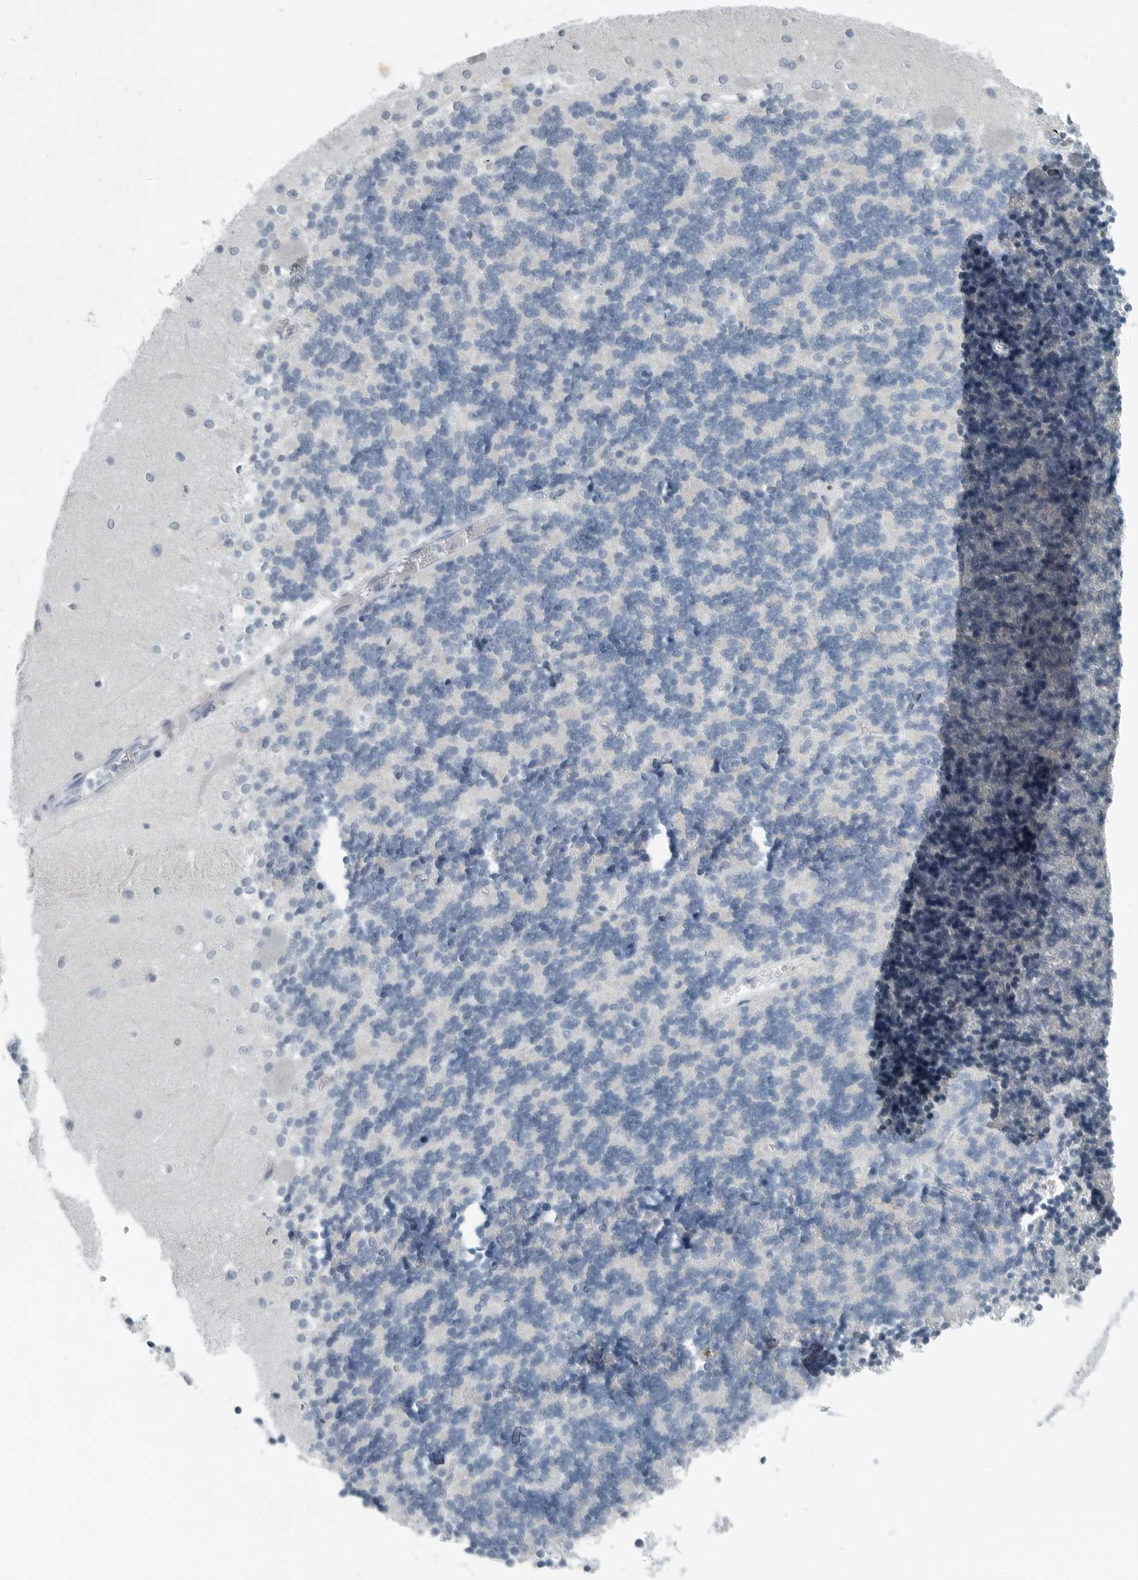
{"staining": {"intensity": "negative", "quantity": "none", "location": "none"}, "tissue": "cerebellum", "cell_type": "Cells in granular layer", "image_type": "normal", "snomed": [{"axis": "morphology", "description": "Normal tissue, NOS"}, {"axis": "topography", "description": "Cerebellum"}], "caption": "Cells in granular layer show no significant protein positivity in unremarkable cerebellum. (DAB (3,3'-diaminobenzidine) IHC visualized using brightfield microscopy, high magnification).", "gene": "ZPBP2", "patient": {"sex": "male", "age": 37}}